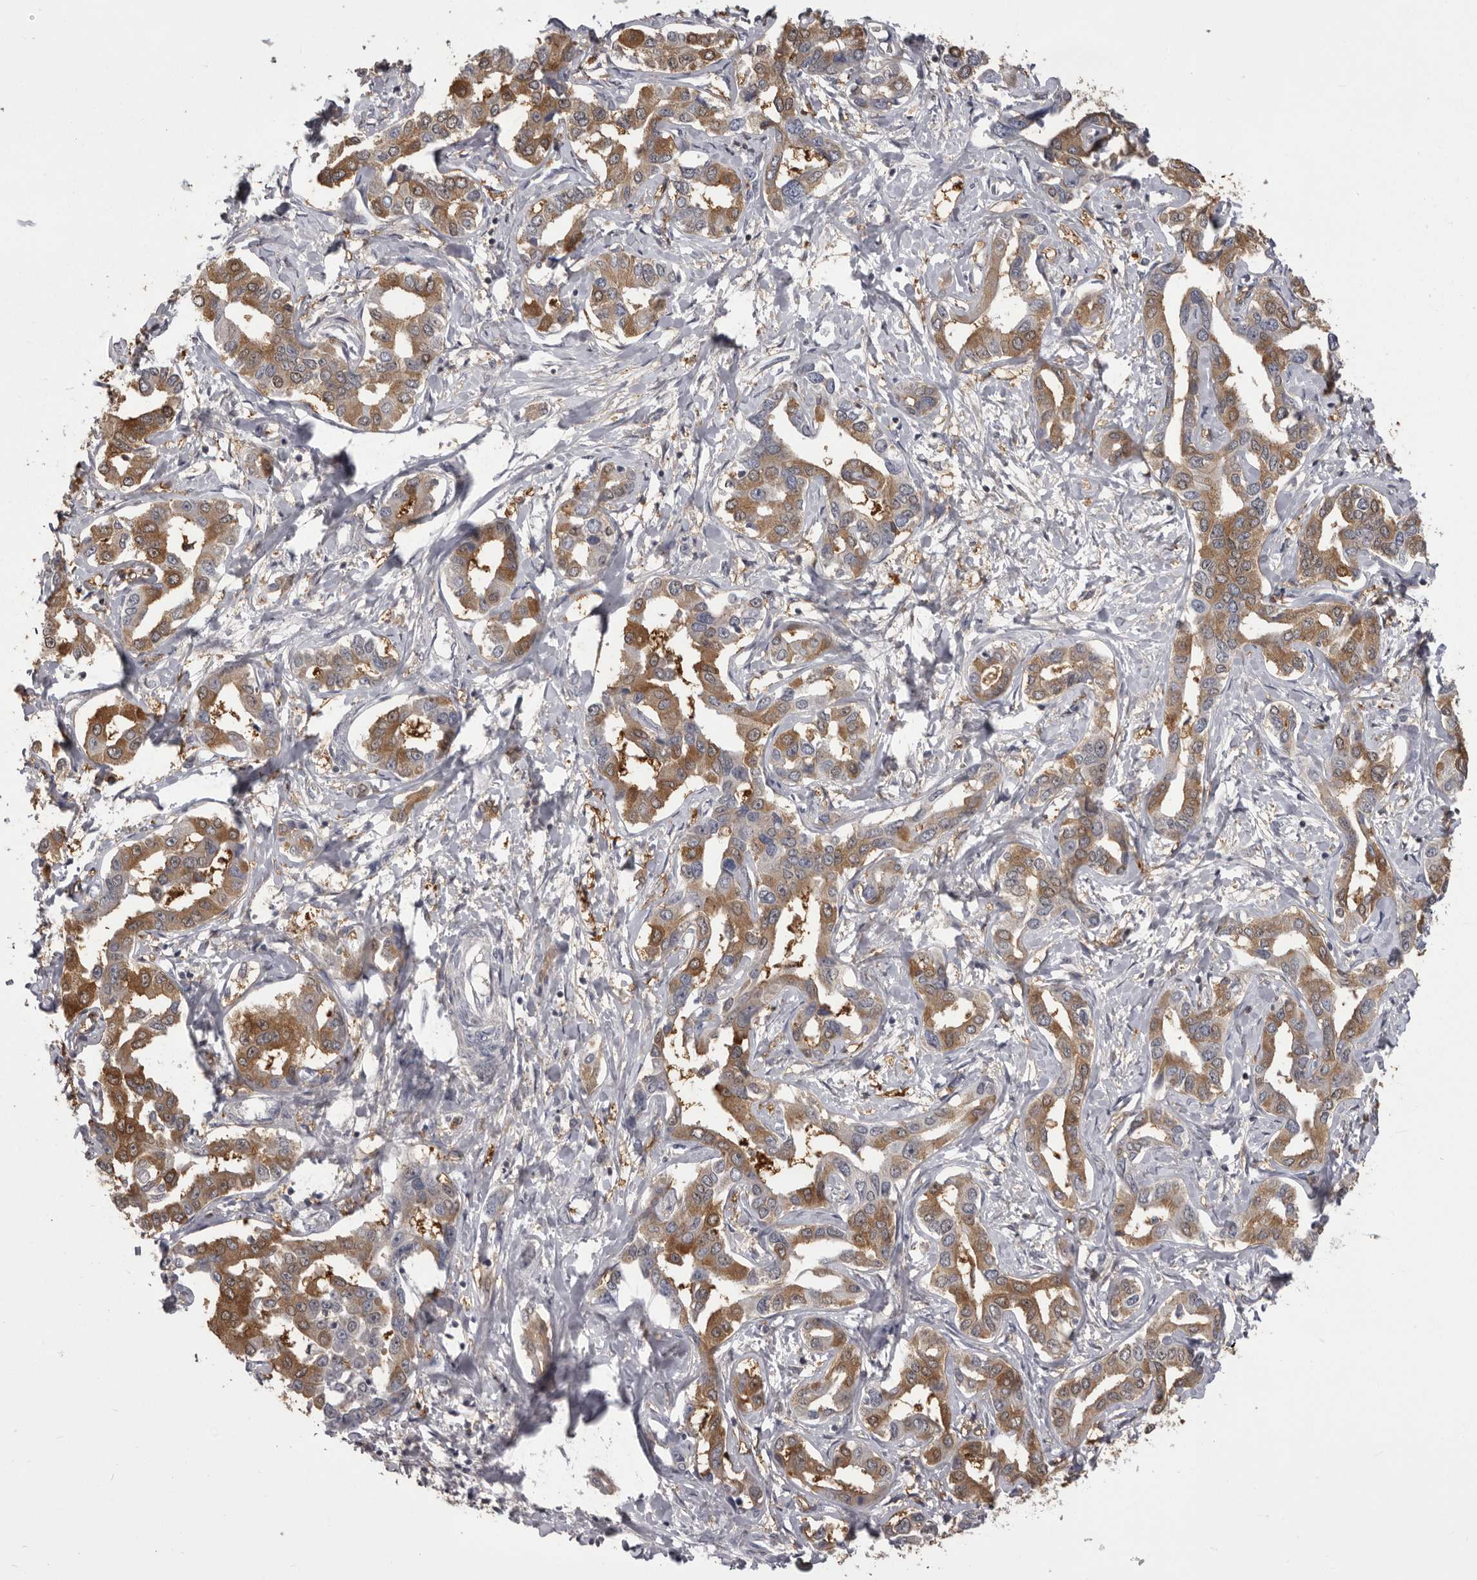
{"staining": {"intensity": "moderate", "quantity": ">75%", "location": "cytoplasmic/membranous"}, "tissue": "liver cancer", "cell_type": "Tumor cells", "image_type": "cancer", "snomed": [{"axis": "morphology", "description": "Cholangiocarcinoma"}, {"axis": "topography", "description": "Liver"}], "caption": "Immunohistochemical staining of cholangiocarcinoma (liver) reveals medium levels of moderate cytoplasmic/membranous expression in approximately >75% of tumor cells.", "gene": "MDH1", "patient": {"sex": "male", "age": 59}}